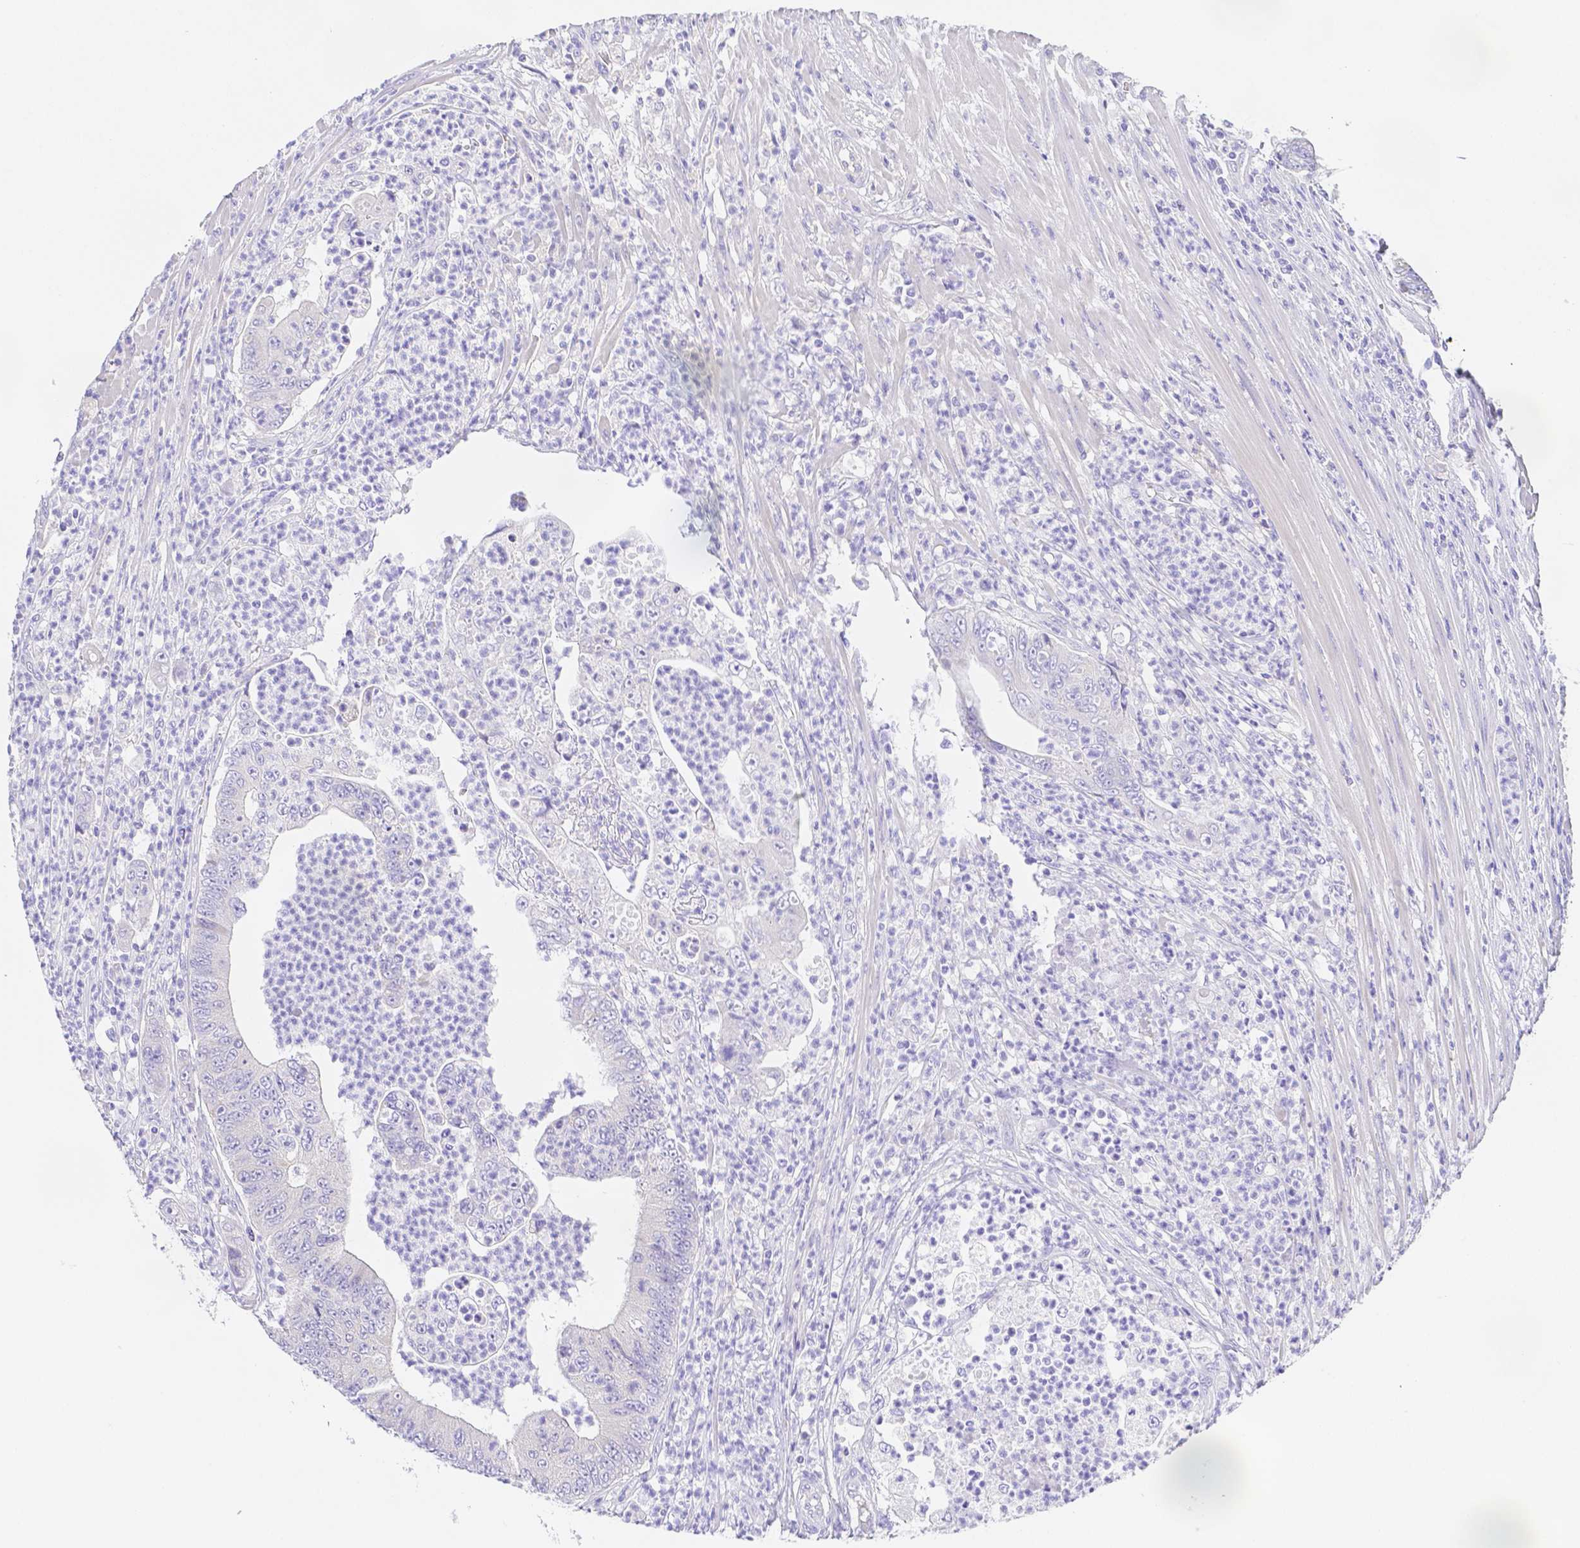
{"staining": {"intensity": "negative", "quantity": "none", "location": "none"}, "tissue": "colorectal cancer", "cell_type": "Tumor cells", "image_type": "cancer", "snomed": [{"axis": "morphology", "description": "Adenocarcinoma, NOS"}, {"axis": "topography", "description": "Colon"}], "caption": "IHC micrograph of human colorectal cancer stained for a protein (brown), which reveals no positivity in tumor cells.", "gene": "ZG16B", "patient": {"sex": "female", "age": 48}}